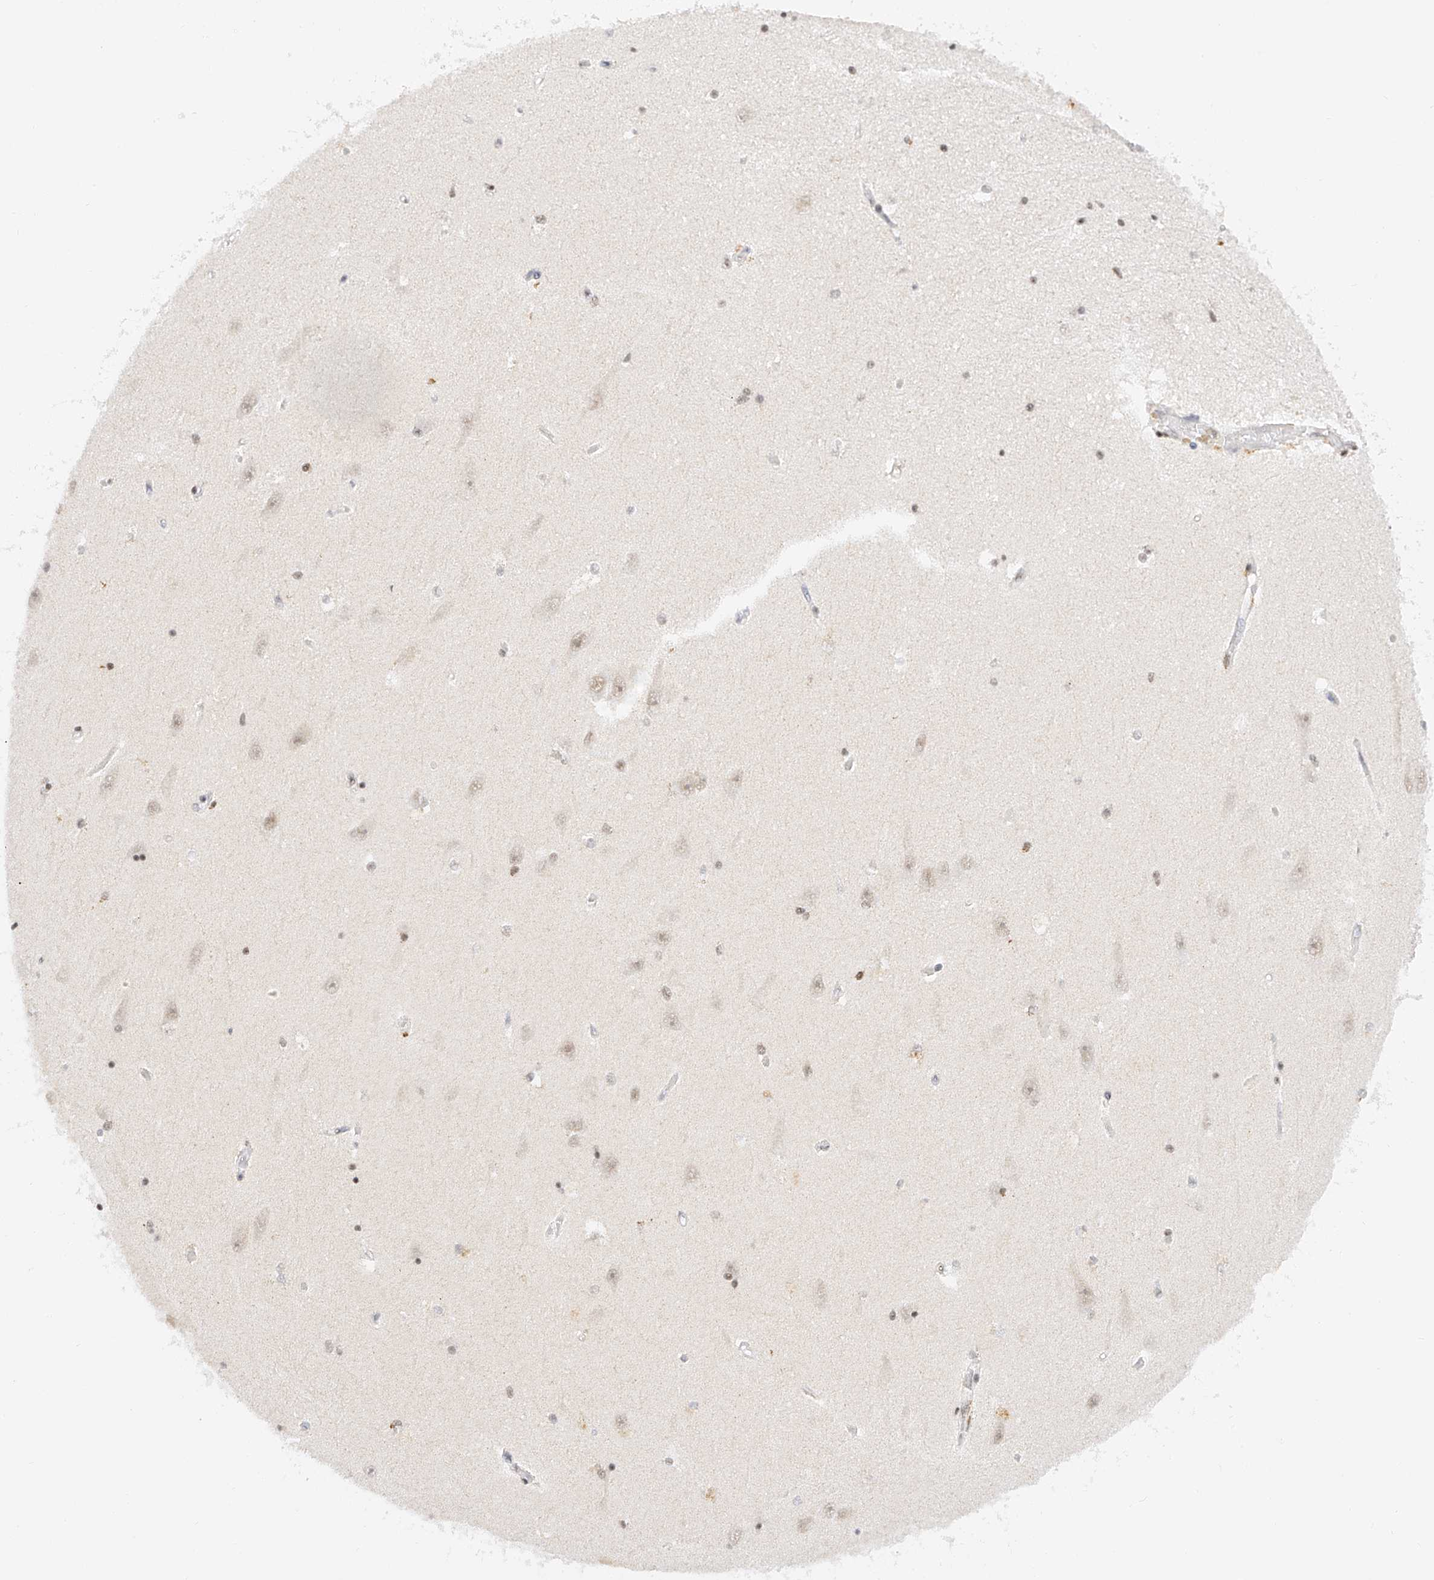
{"staining": {"intensity": "weak", "quantity": "25%-75%", "location": "nuclear"}, "tissue": "hippocampus", "cell_type": "Glial cells", "image_type": "normal", "snomed": [{"axis": "morphology", "description": "Normal tissue, NOS"}, {"axis": "topography", "description": "Hippocampus"}], "caption": "A high-resolution micrograph shows immunohistochemistry staining of normal hippocampus, which reveals weak nuclear expression in about 25%-75% of glial cells. (Brightfield microscopy of DAB IHC at high magnification).", "gene": "NRF1", "patient": {"sex": "male", "age": 45}}